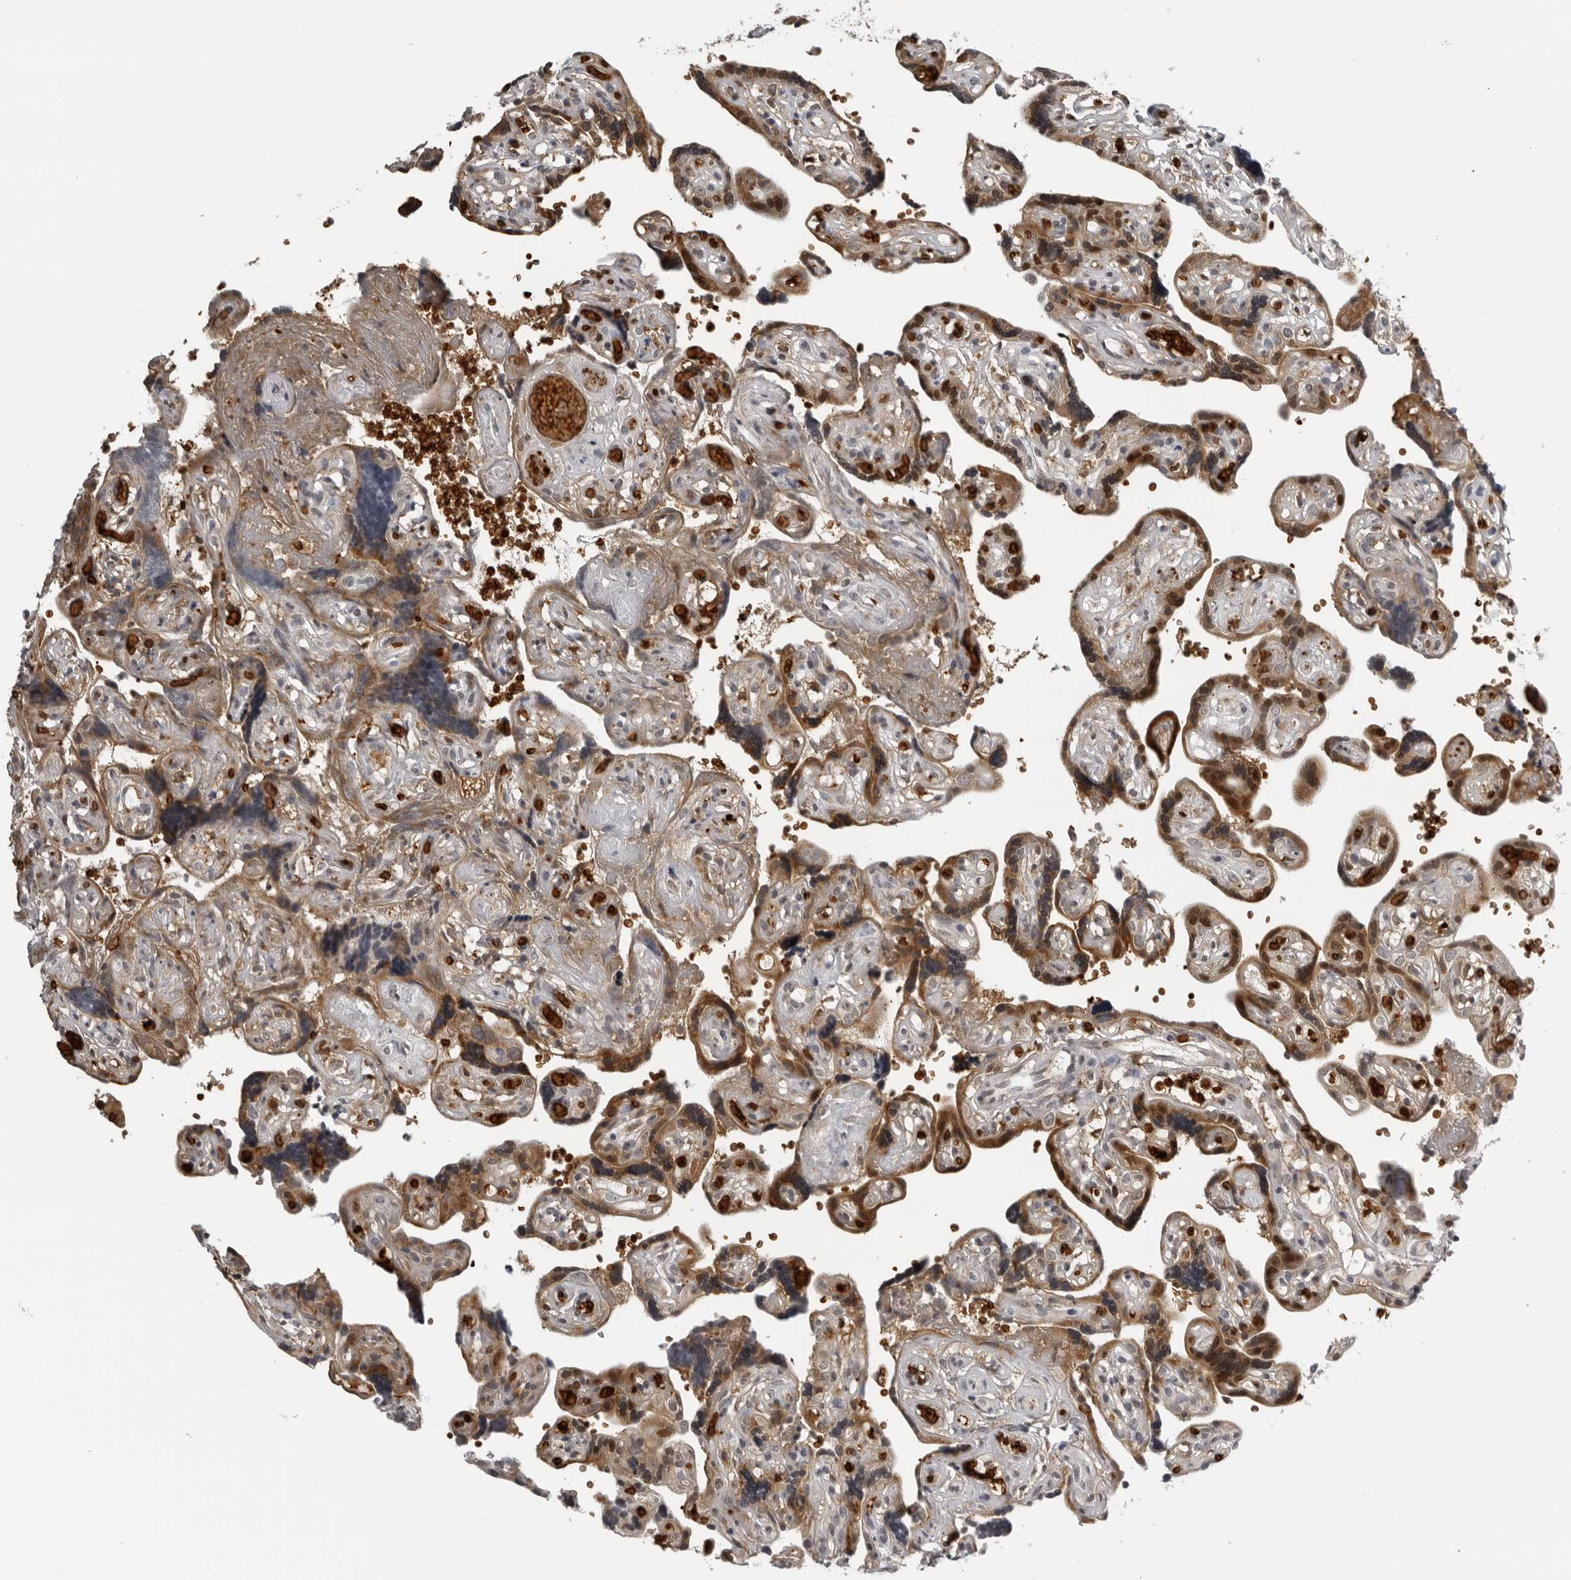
{"staining": {"intensity": "strong", "quantity": ">75%", "location": "cytoplasmic/membranous"}, "tissue": "placenta", "cell_type": "Decidual cells", "image_type": "normal", "snomed": [{"axis": "morphology", "description": "Normal tissue, NOS"}, {"axis": "topography", "description": "Placenta"}], "caption": "The image displays a brown stain indicating the presence of a protein in the cytoplasmic/membranous of decidual cells in placenta. (Stains: DAB in brown, nuclei in blue, Microscopy: brightfield microscopy at high magnification).", "gene": "THOP1", "patient": {"sex": "female", "age": 30}}